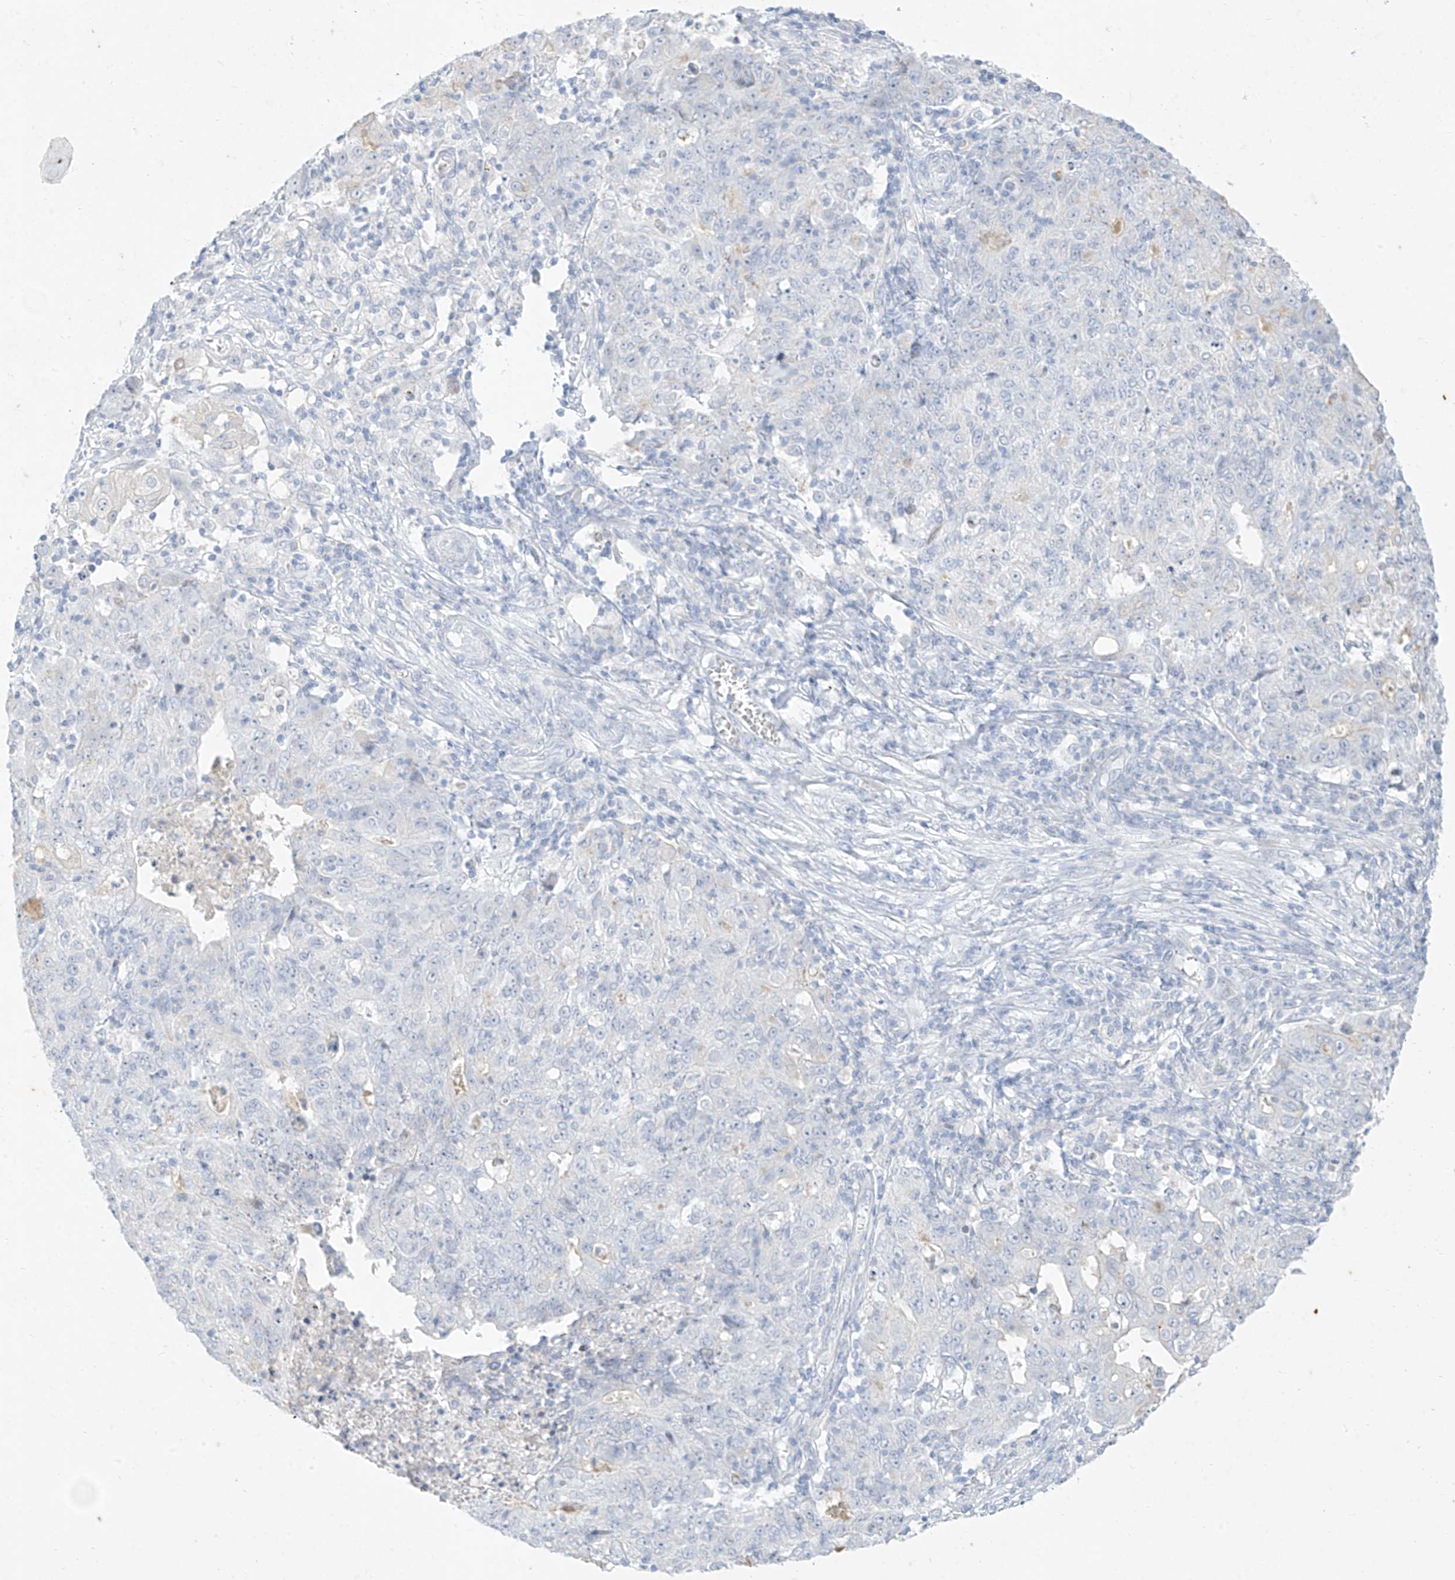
{"staining": {"intensity": "negative", "quantity": "none", "location": "none"}, "tissue": "ovarian cancer", "cell_type": "Tumor cells", "image_type": "cancer", "snomed": [{"axis": "morphology", "description": "Carcinoma, endometroid"}, {"axis": "topography", "description": "Ovary"}], "caption": "A high-resolution histopathology image shows immunohistochemistry staining of endometroid carcinoma (ovarian), which displays no significant expression in tumor cells.", "gene": "TGM4", "patient": {"sex": "female", "age": 42}}